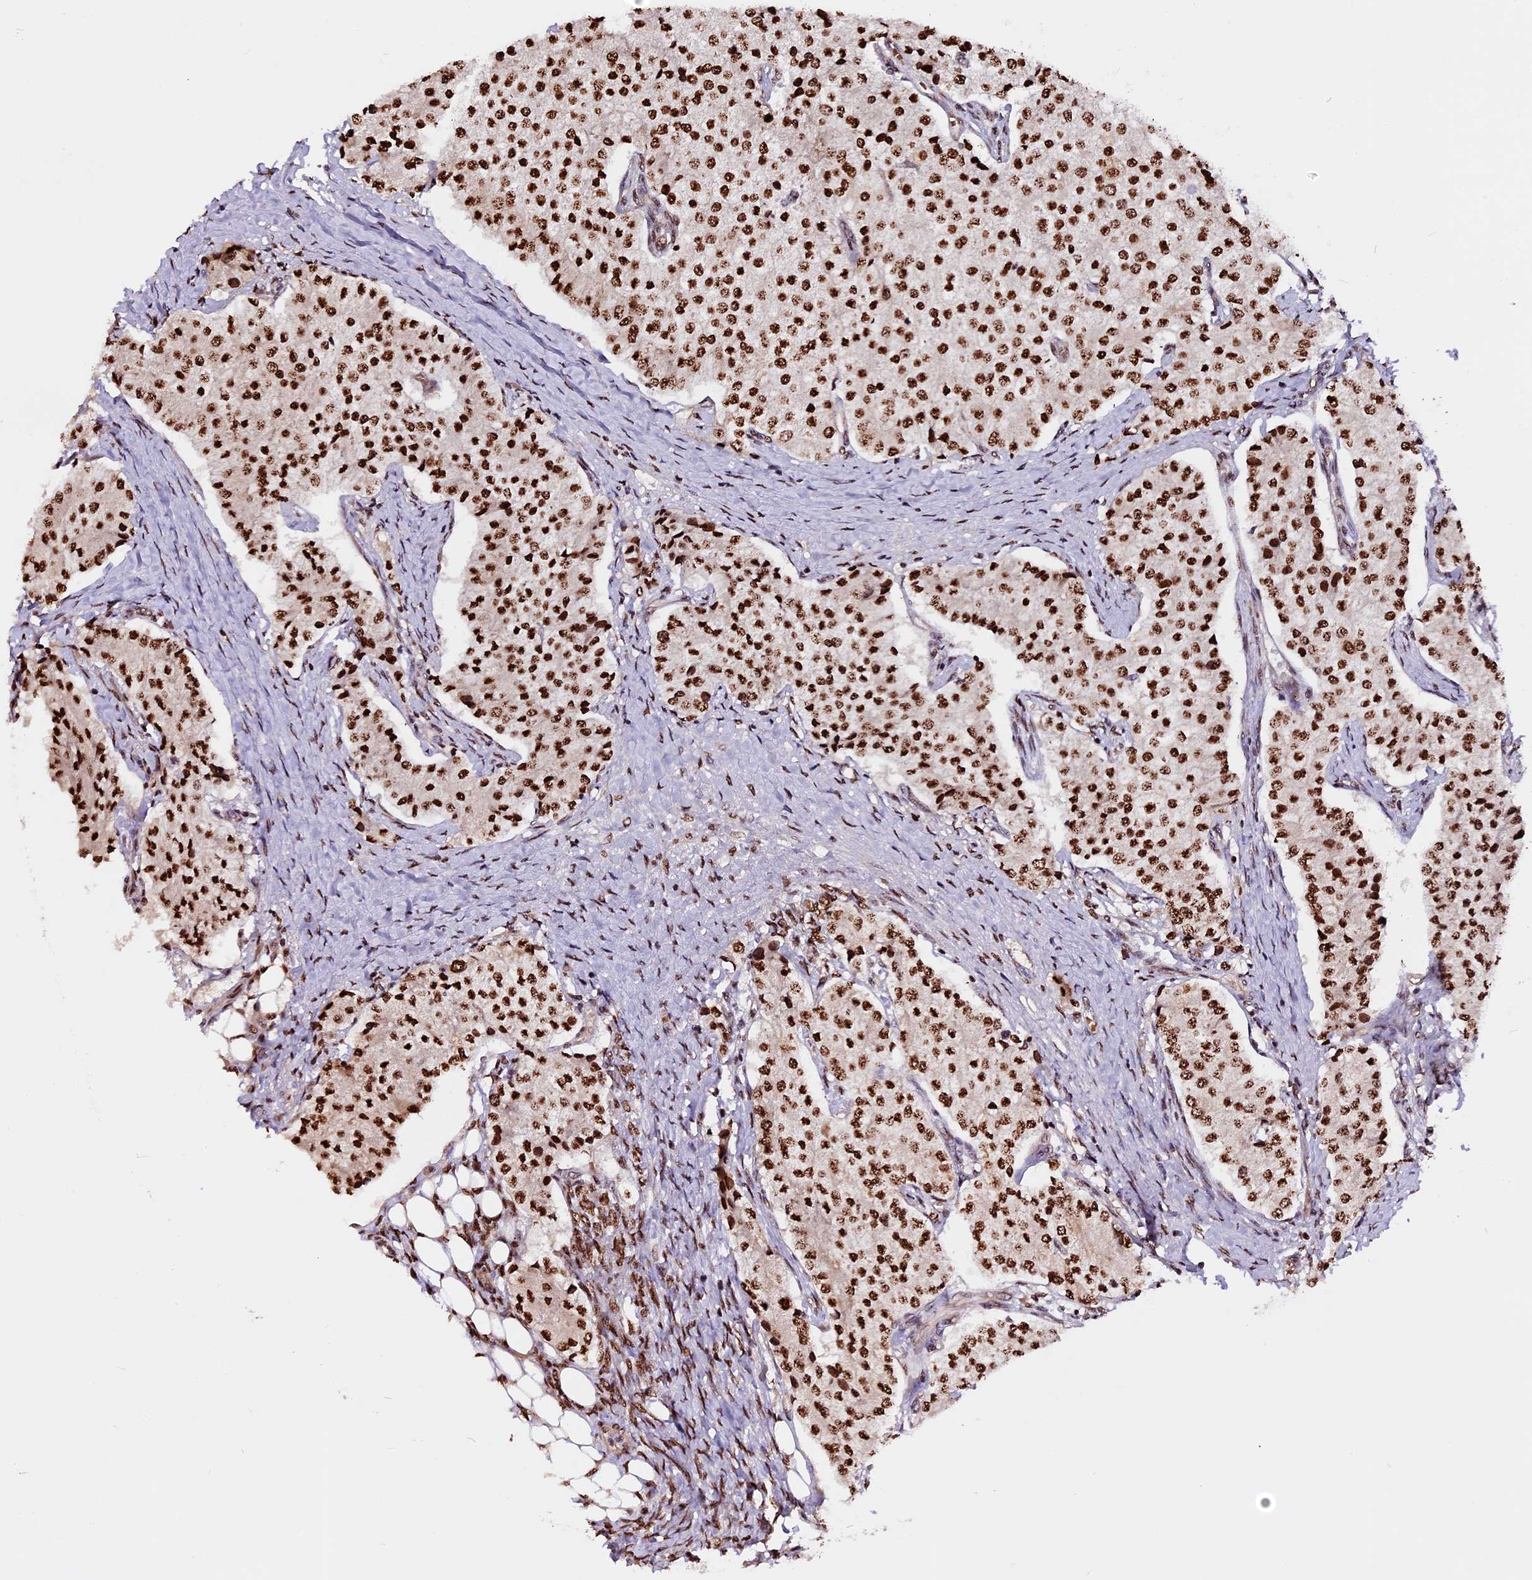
{"staining": {"intensity": "strong", "quantity": ">75%", "location": "nuclear"}, "tissue": "carcinoid", "cell_type": "Tumor cells", "image_type": "cancer", "snomed": [{"axis": "morphology", "description": "Carcinoid, malignant, NOS"}, {"axis": "topography", "description": "Colon"}], "caption": "Malignant carcinoid was stained to show a protein in brown. There is high levels of strong nuclear expression in about >75% of tumor cells. The staining was performed using DAB, with brown indicating positive protein expression. Nuclei are stained blue with hematoxylin.", "gene": "RINL", "patient": {"sex": "female", "age": 52}}